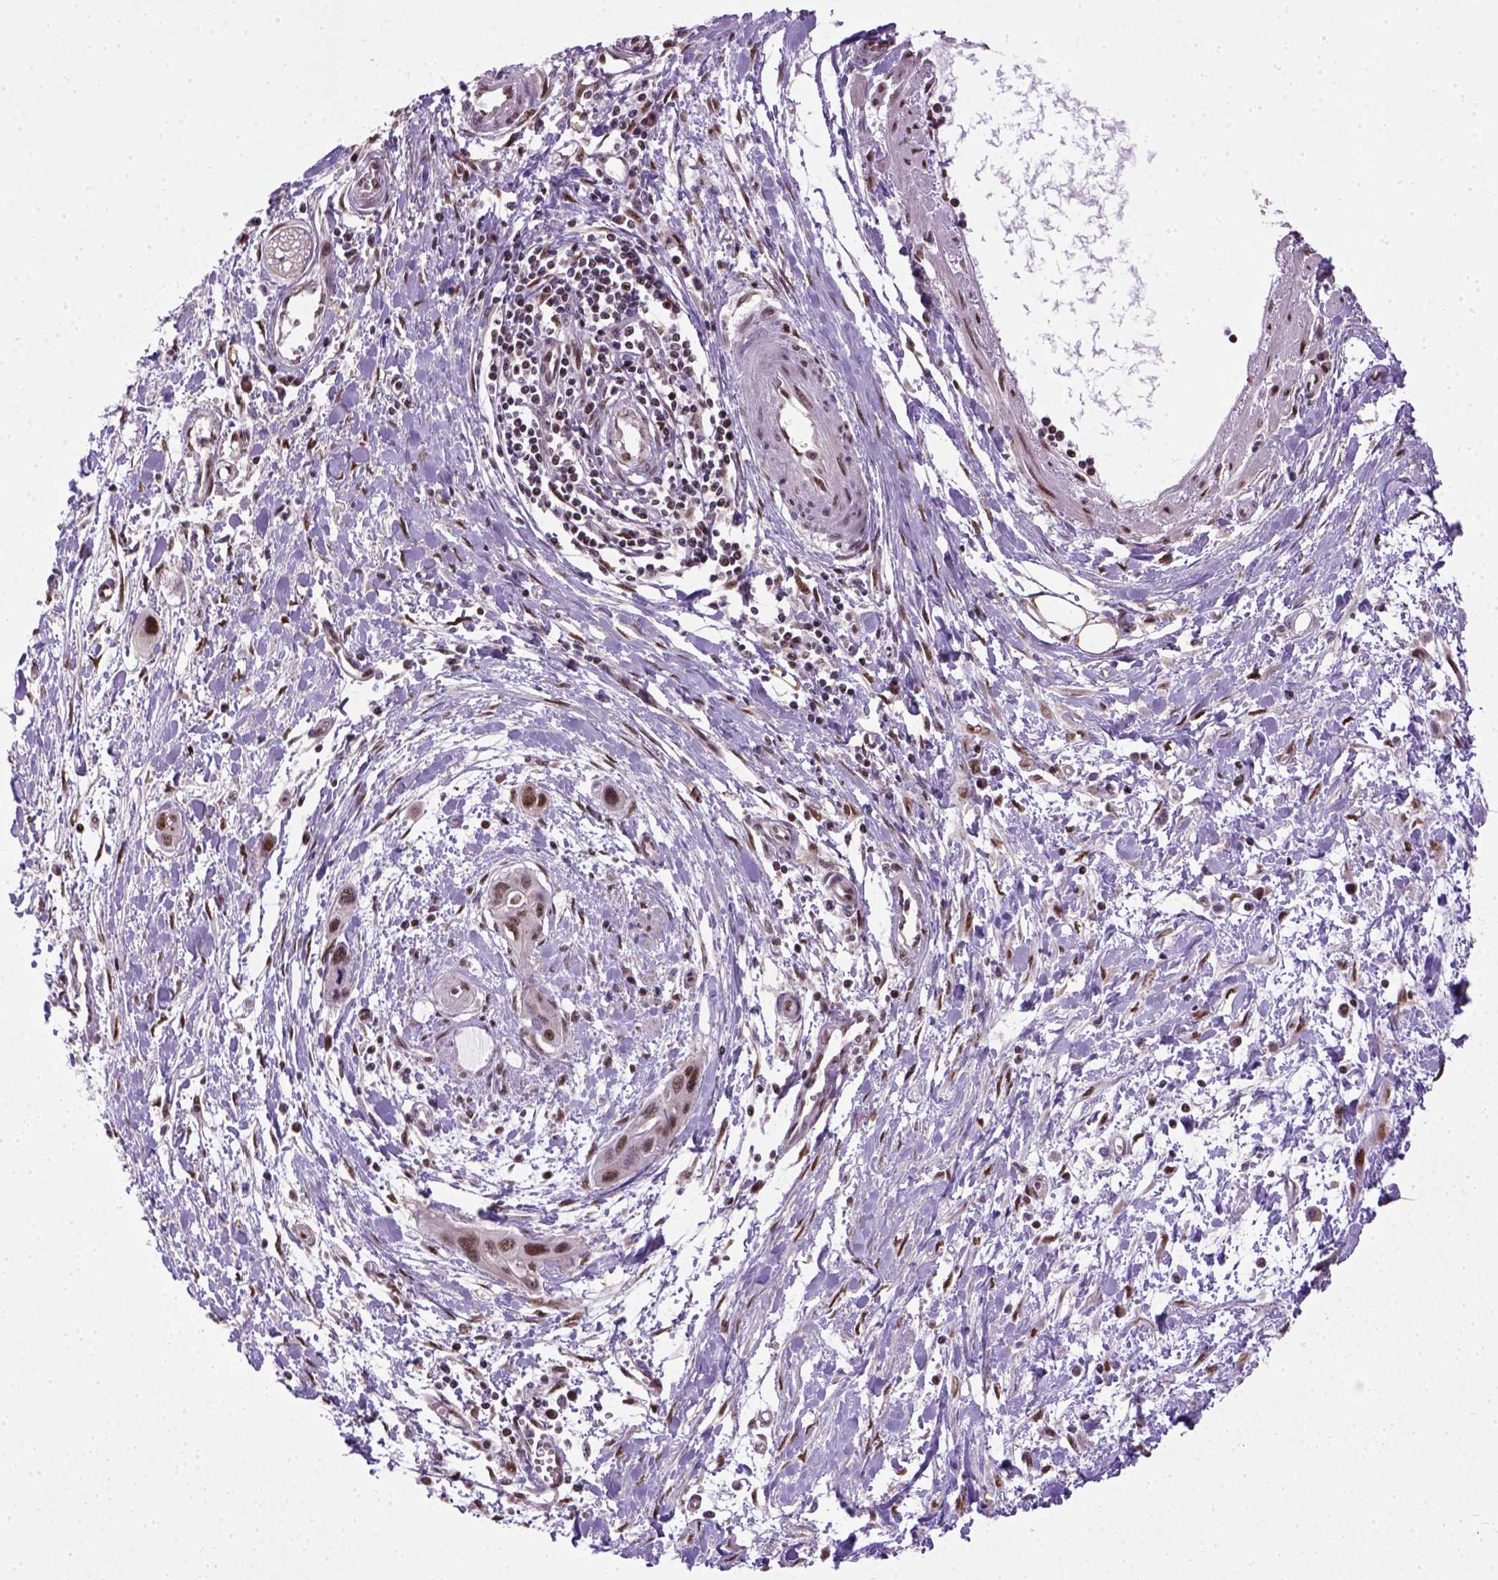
{"staining": {"intensity": "moderate", "quantity": ">75%", "location": "nuclear"}, "tissue": "pancreatic cancer", "cell_type": "Tumor cells", "image_type": "cancer", "snomed": [{"axis": "morphology", "description": "Adenocarcinoma, NOS"}, {"axis": "topography", "description": "Pancreas"}], "caption": "Adenocarcinoma (pancreatic) was stained to show a protein in brown. There is medium levels of moderate nuclear staining in about >75% of tumor cells.", "gene": "UBA3", "patient": {"sex": "male", "age": 60}}